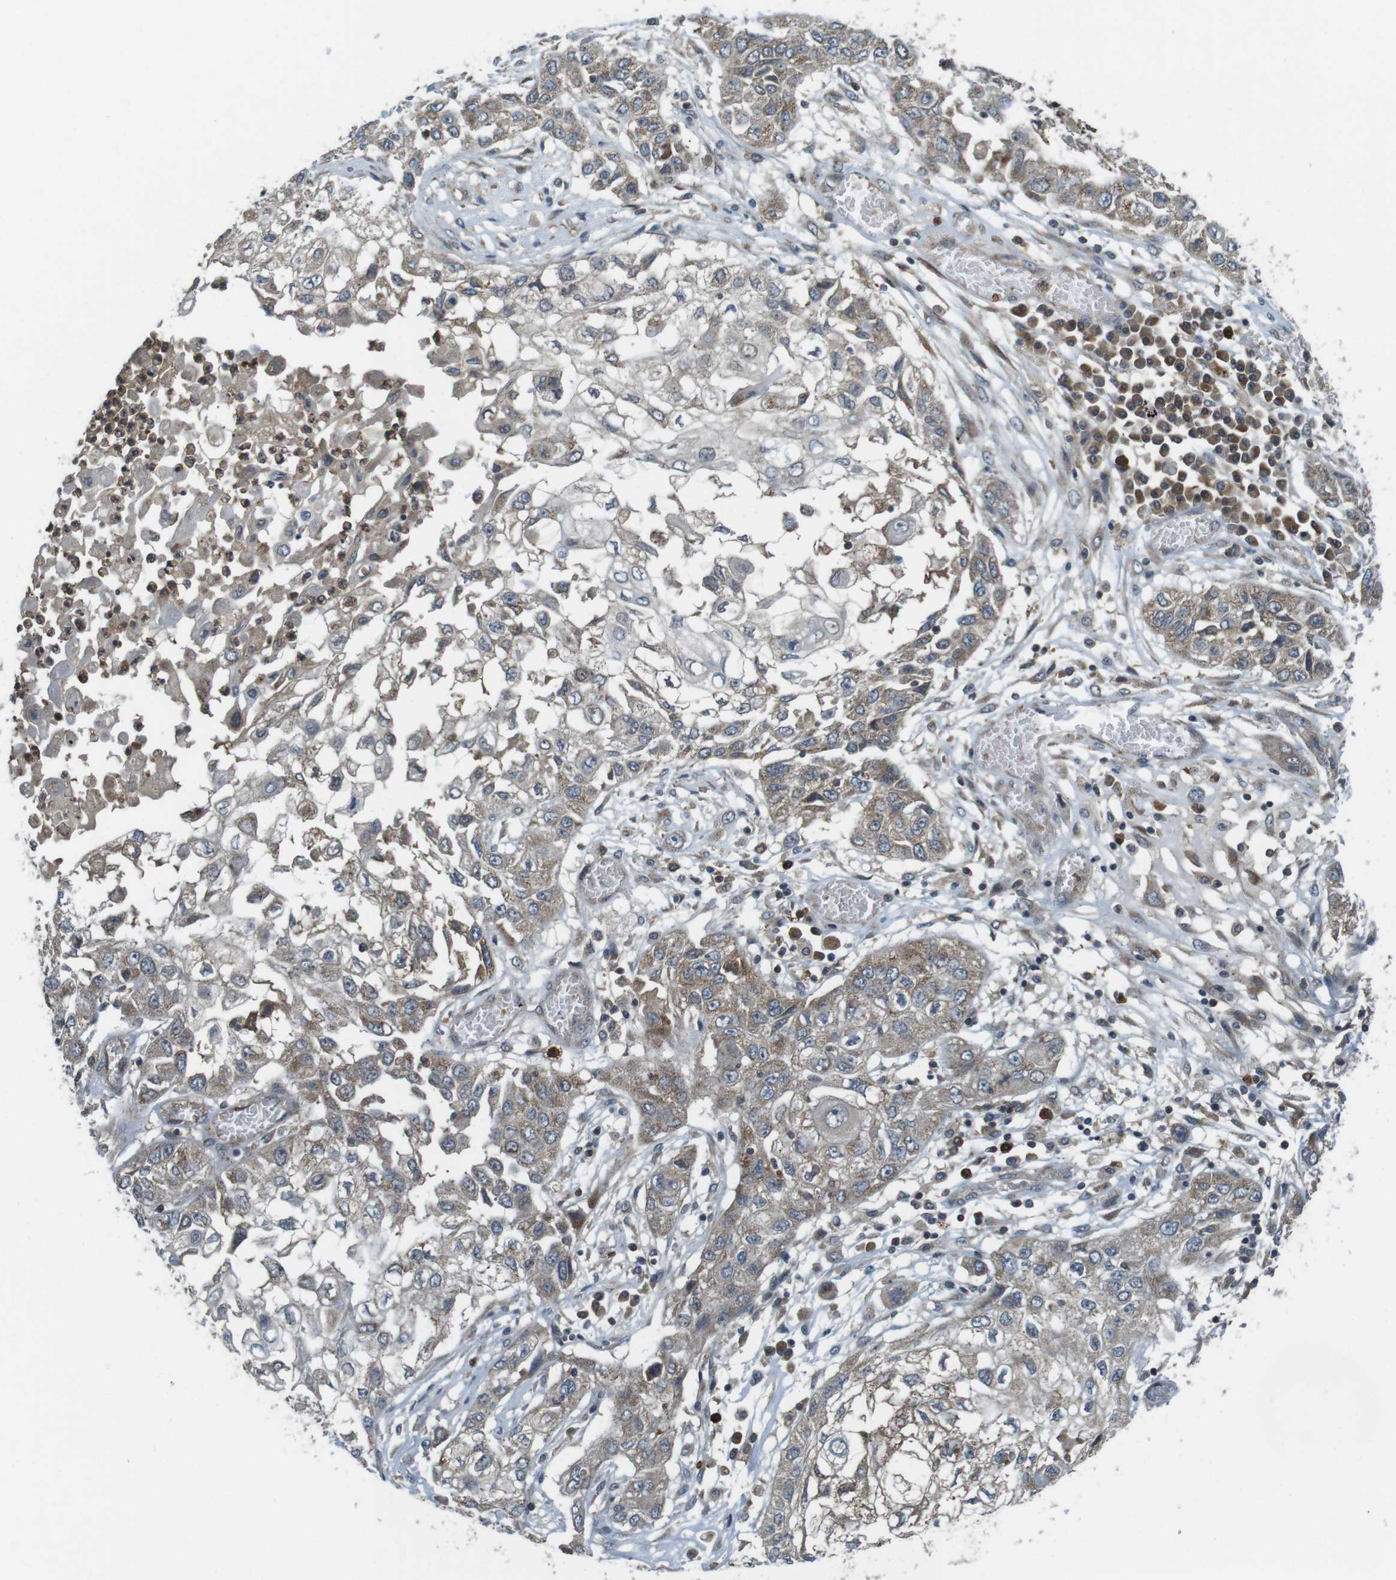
{"staining": {"intensity": "moderate", "quantity": "25%-75%", "location": "cytoplasmic/membranous"}, "tissue": "lung cancer", "cell_type": "Tumor cells", "image_type": "cancer", "snomed": [{"axis": "morphology", "description": "Squamous cell carcinoma, NOS"}, {"axis": "topography", "description": "Lung"}], "caption": "The histopathology image shows staining of lung cancer (squamous cell carcinoma), revealing moderate cytoplasmic/membranous protein expression (brown color) within tumor cells. (DAB IHC, brown staining for protein, blue staining for nuclei).", "gene": "LRRC3B", "patient": {"sex": "male", "age": 71}}